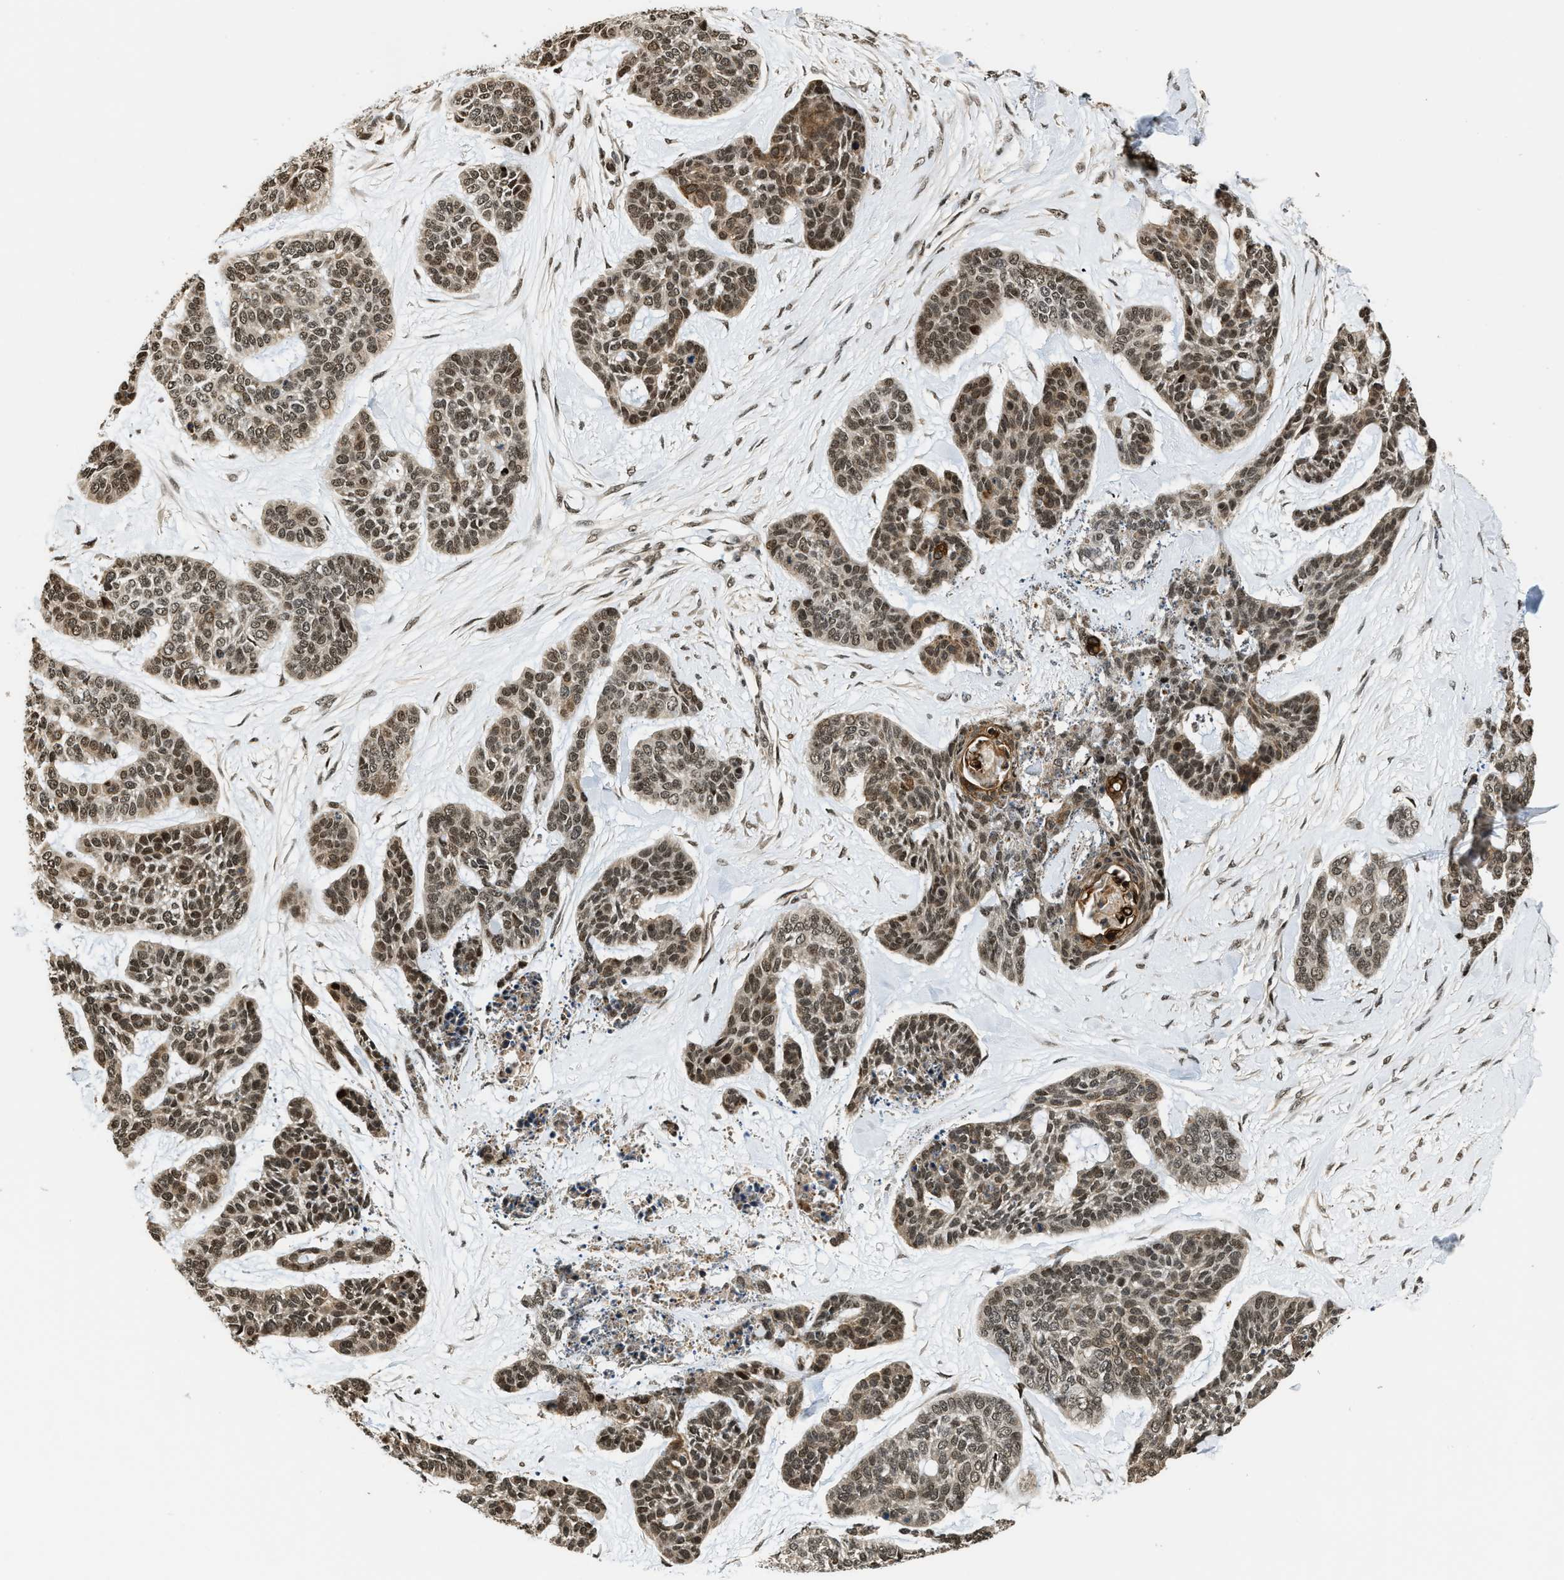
{"staining": {"intensity": "moderate", "quantity": ">75%", "location": "nuclear"}, "tissue": "skin cancer", "cell_type": "Tumor cells", "image_type": "cancer", "snomed": [{"axis": "morphology", "description": "Basal cell carcinoma"}, {"axis": "topography", "description": "Skin"}], "caption": "About >75% of tumor cells in human basal cell carcinoma (skin) reveal moderate nuclear protein positivity as visualized by brown immunohistochemical staining.", "gene": "SERTAD2", "patient": {"sex": "female", "age": 64}}